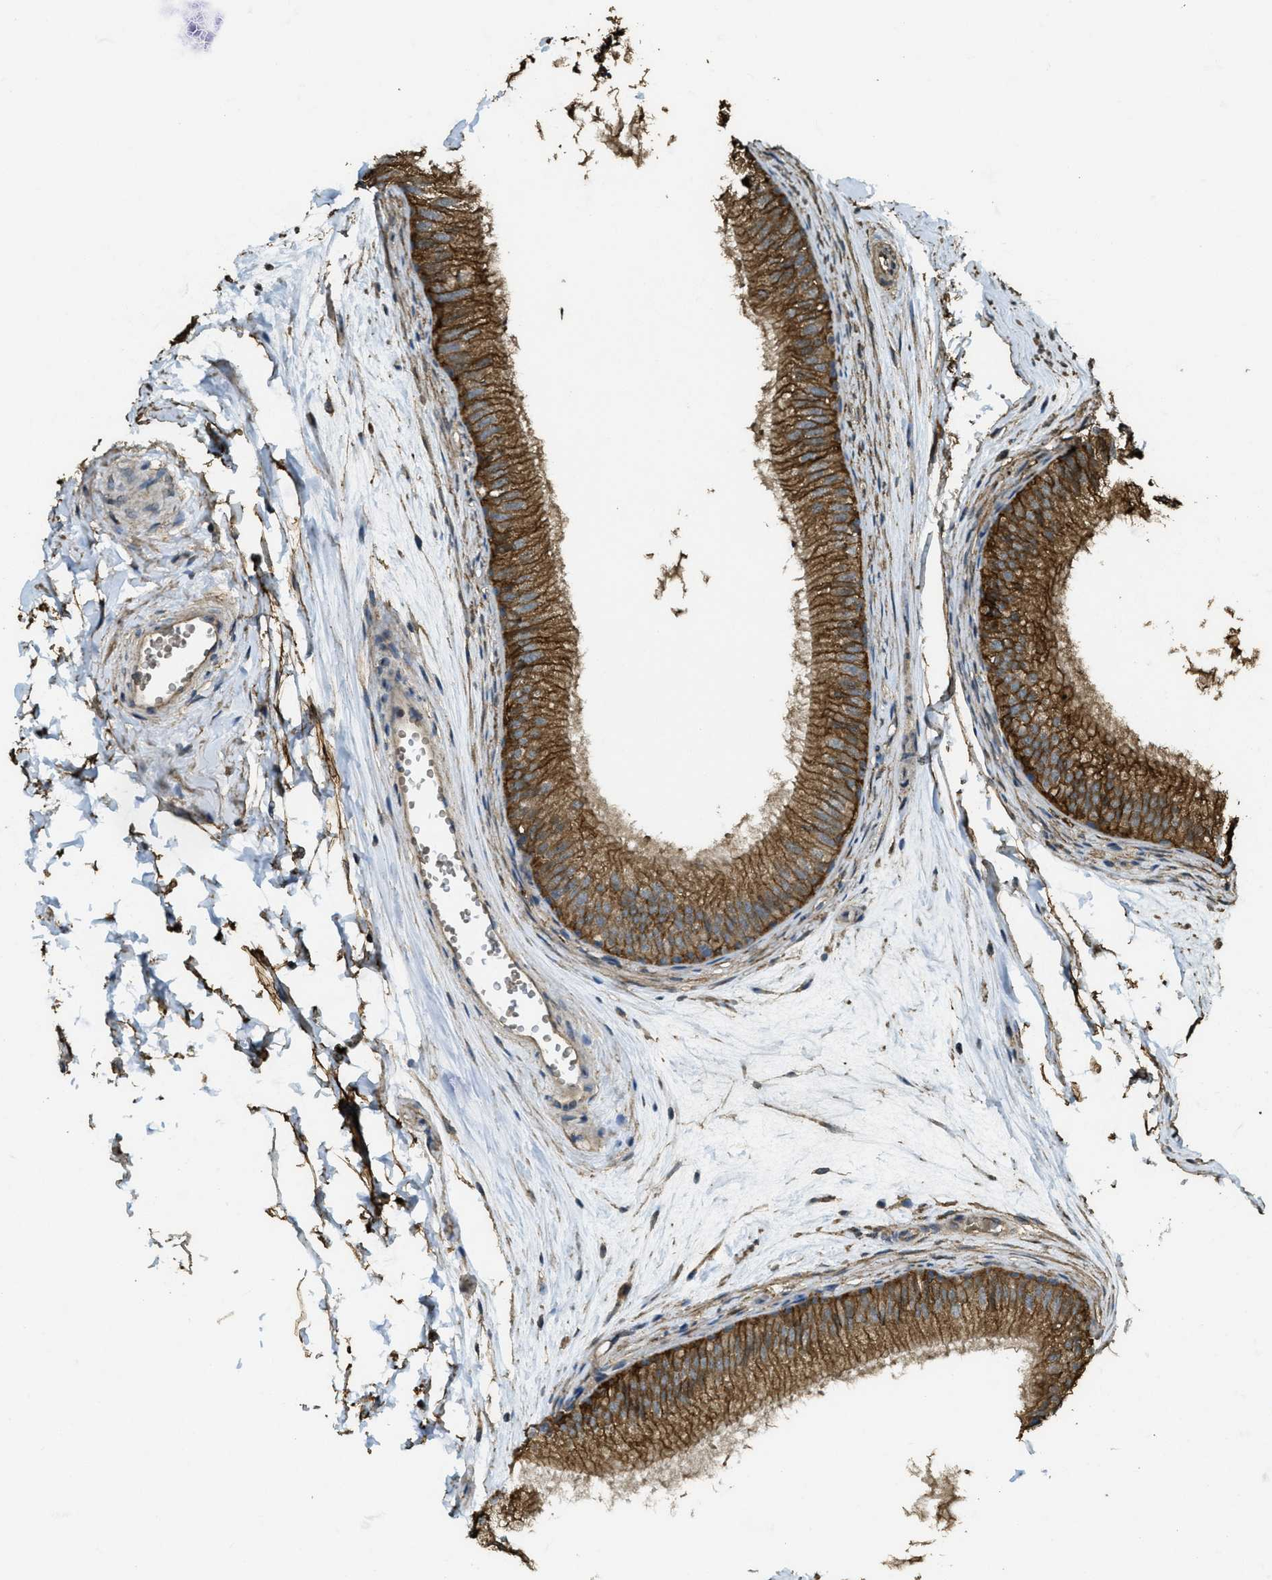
{"staining": {"intensity": "moderate", "quantity": ">75%", "location": "cytoplasmic/membranous"}, "tissue": "epididymis", "cell_type": "Glandular cells", "image_type": "normal", "snomed": [{"axis": "morphology", "description": "Normal tissue, NOS"}, {"axis": "topography", "description": "Epididymis"}], "caption": "The image shows immunohistochemical staining of unremarkable epididymis. There is moderate cytoplasmic/membranous positivity is present in about >75% of glandular cells.", "gene": "CD276", "patient": {"sex": "male", "age": 56}}